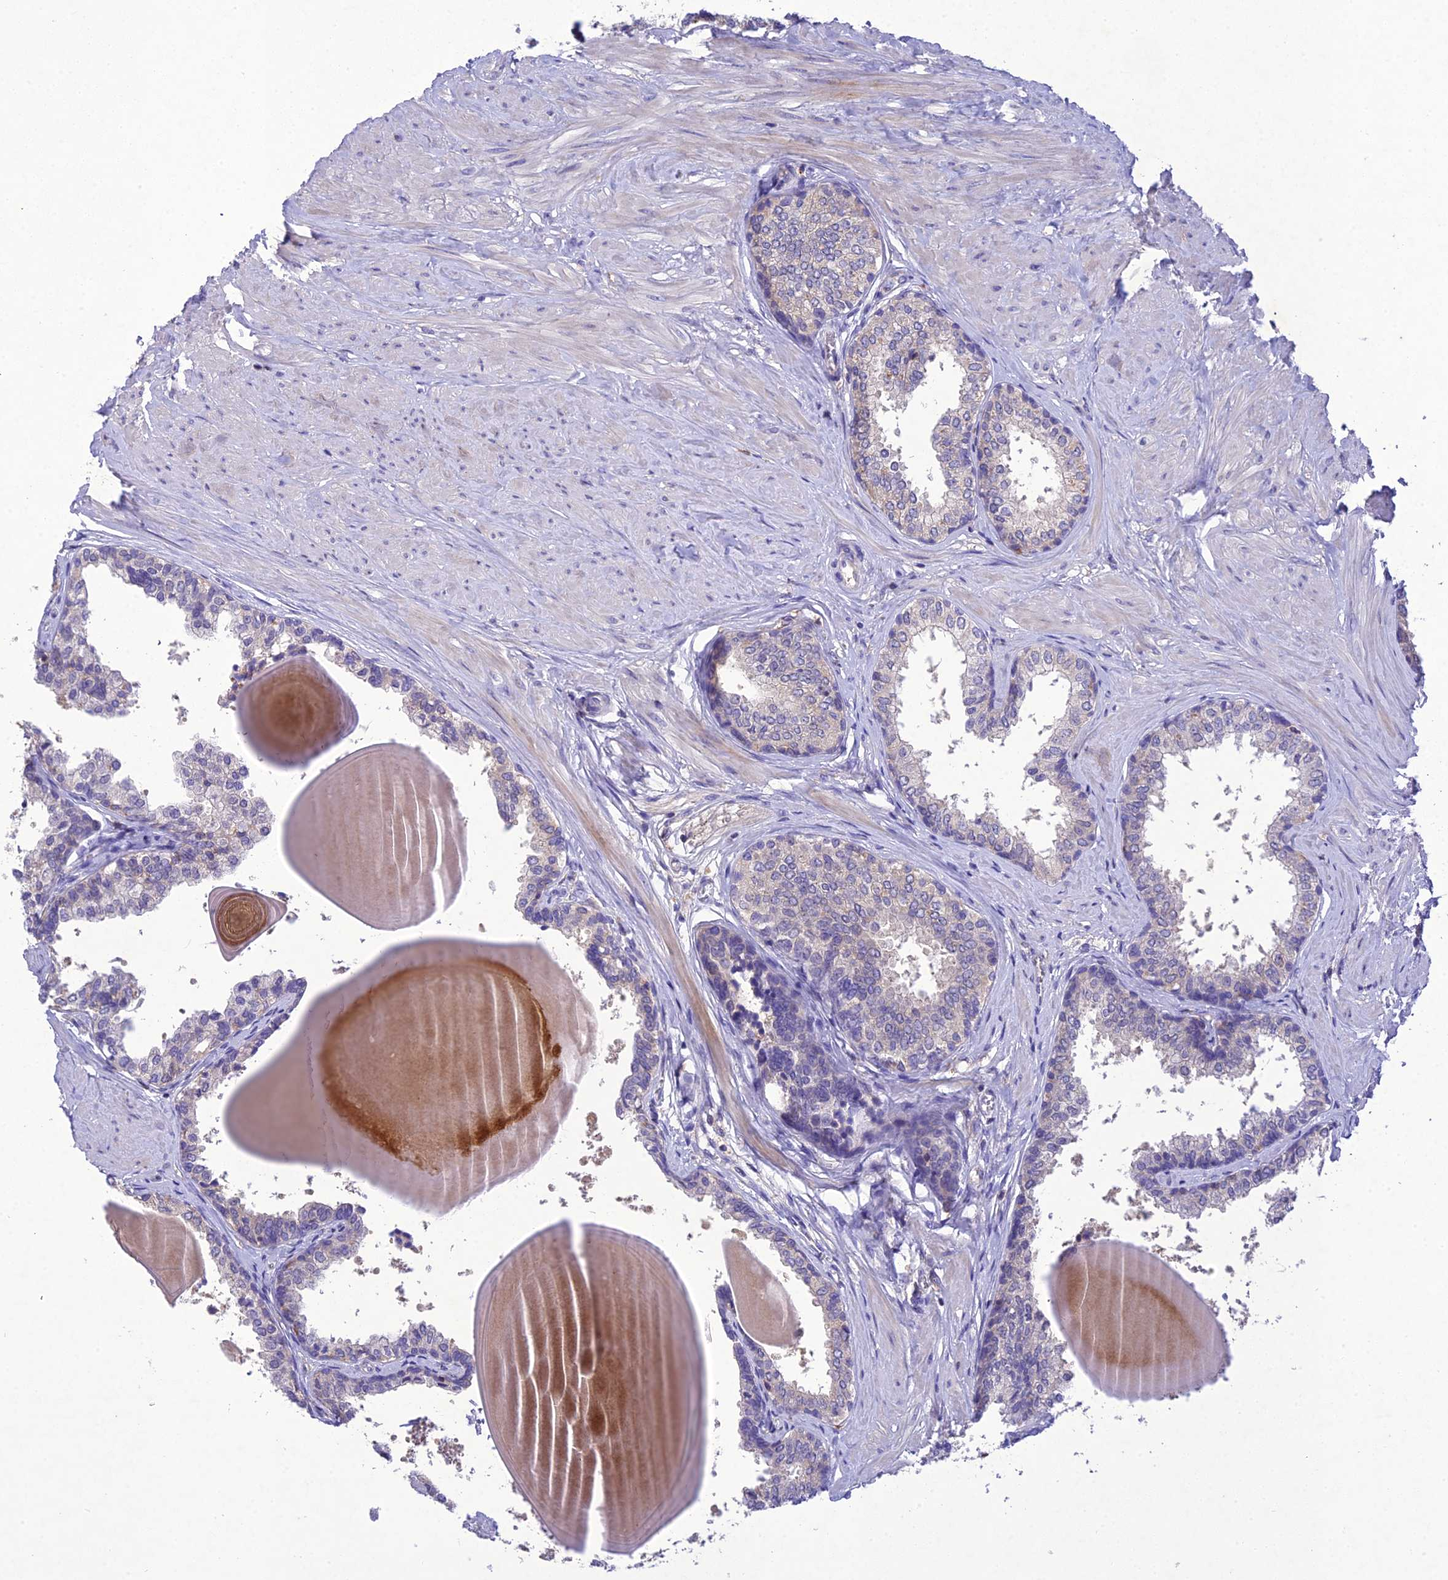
{"staining": {"intensity": "negative", "quantity": "none", "location": "none"}, "tissue": "prostate", "cell_type": "Glandular cells", "image_type": "normal", "snomed": [{"axis": "morphology", "description": "Normal tissue, NOS"}, {"axis": "topography", "description": "Prostate"}], "caption": "High magnification brightfield microscopy of unremarkable prostate stained with DAB (brown) and counterstained with hematoxylin (blue): glandular cells show no significant positivity. (Stains: DAB immunohistochemistry with hematoxylin counter stain, Microscopy: brightfield microscopy at high magnification).", "gene": "SNX24", "patient": {"sex": "male", "age": 48}}